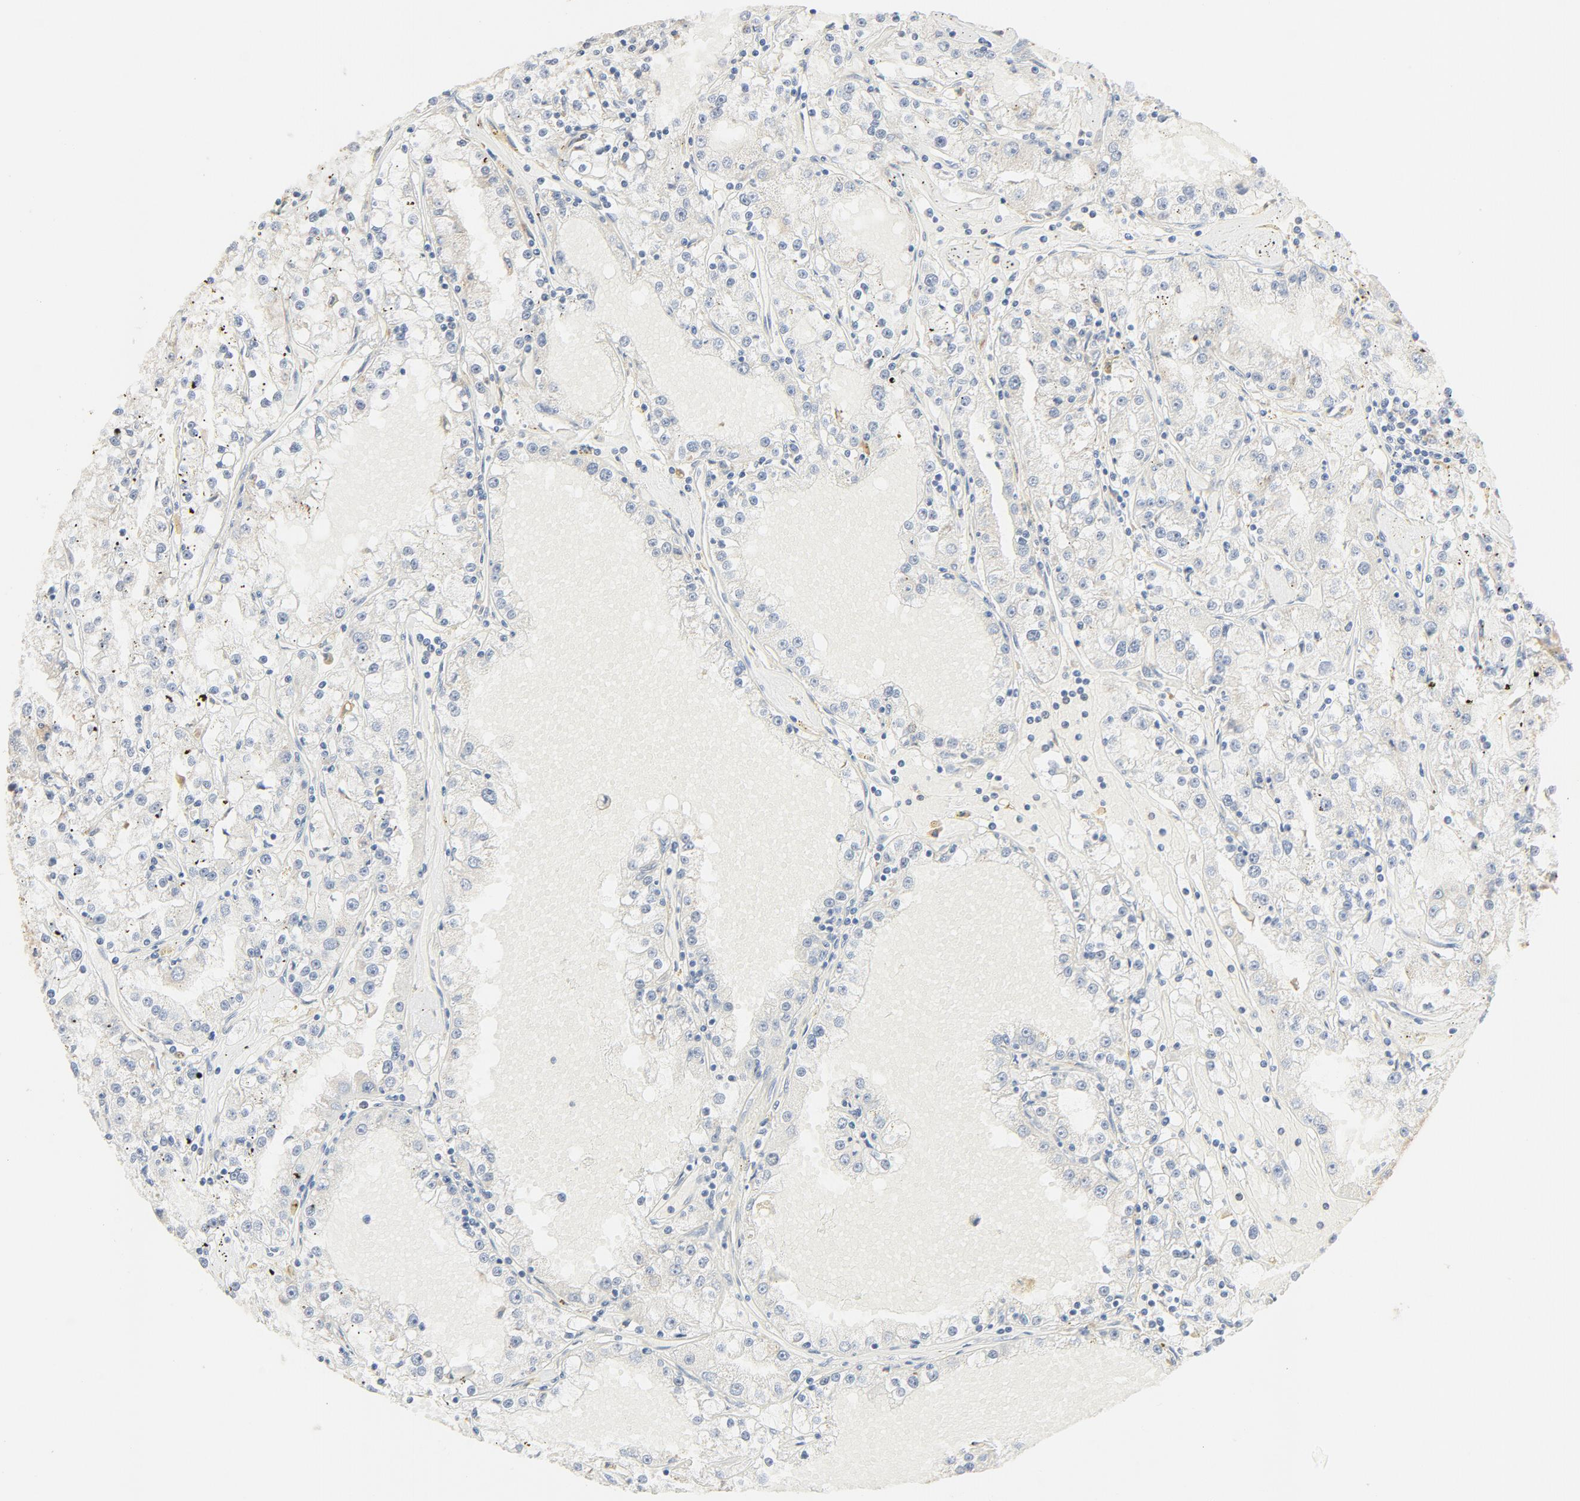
{"staining": {"intensity": "negative", "quantity": "none", "location": "none"}, "tissue": "renal cancer", "cell_type": "Tumor cells", "image_type": "cancer", "snomed": [{"axis": "morphology", "description": "Adenocarcinoma, NOS"}, {"axis": "topography", "description": "Kidney"}], "caption": "High power microscopy micrograph of an IHC histopathology image of renal adenocarcinoma, revealing no significant positivity in tumor cells.", "gene": "RPS6", "patient": {"sex": "male", "age": 56}}